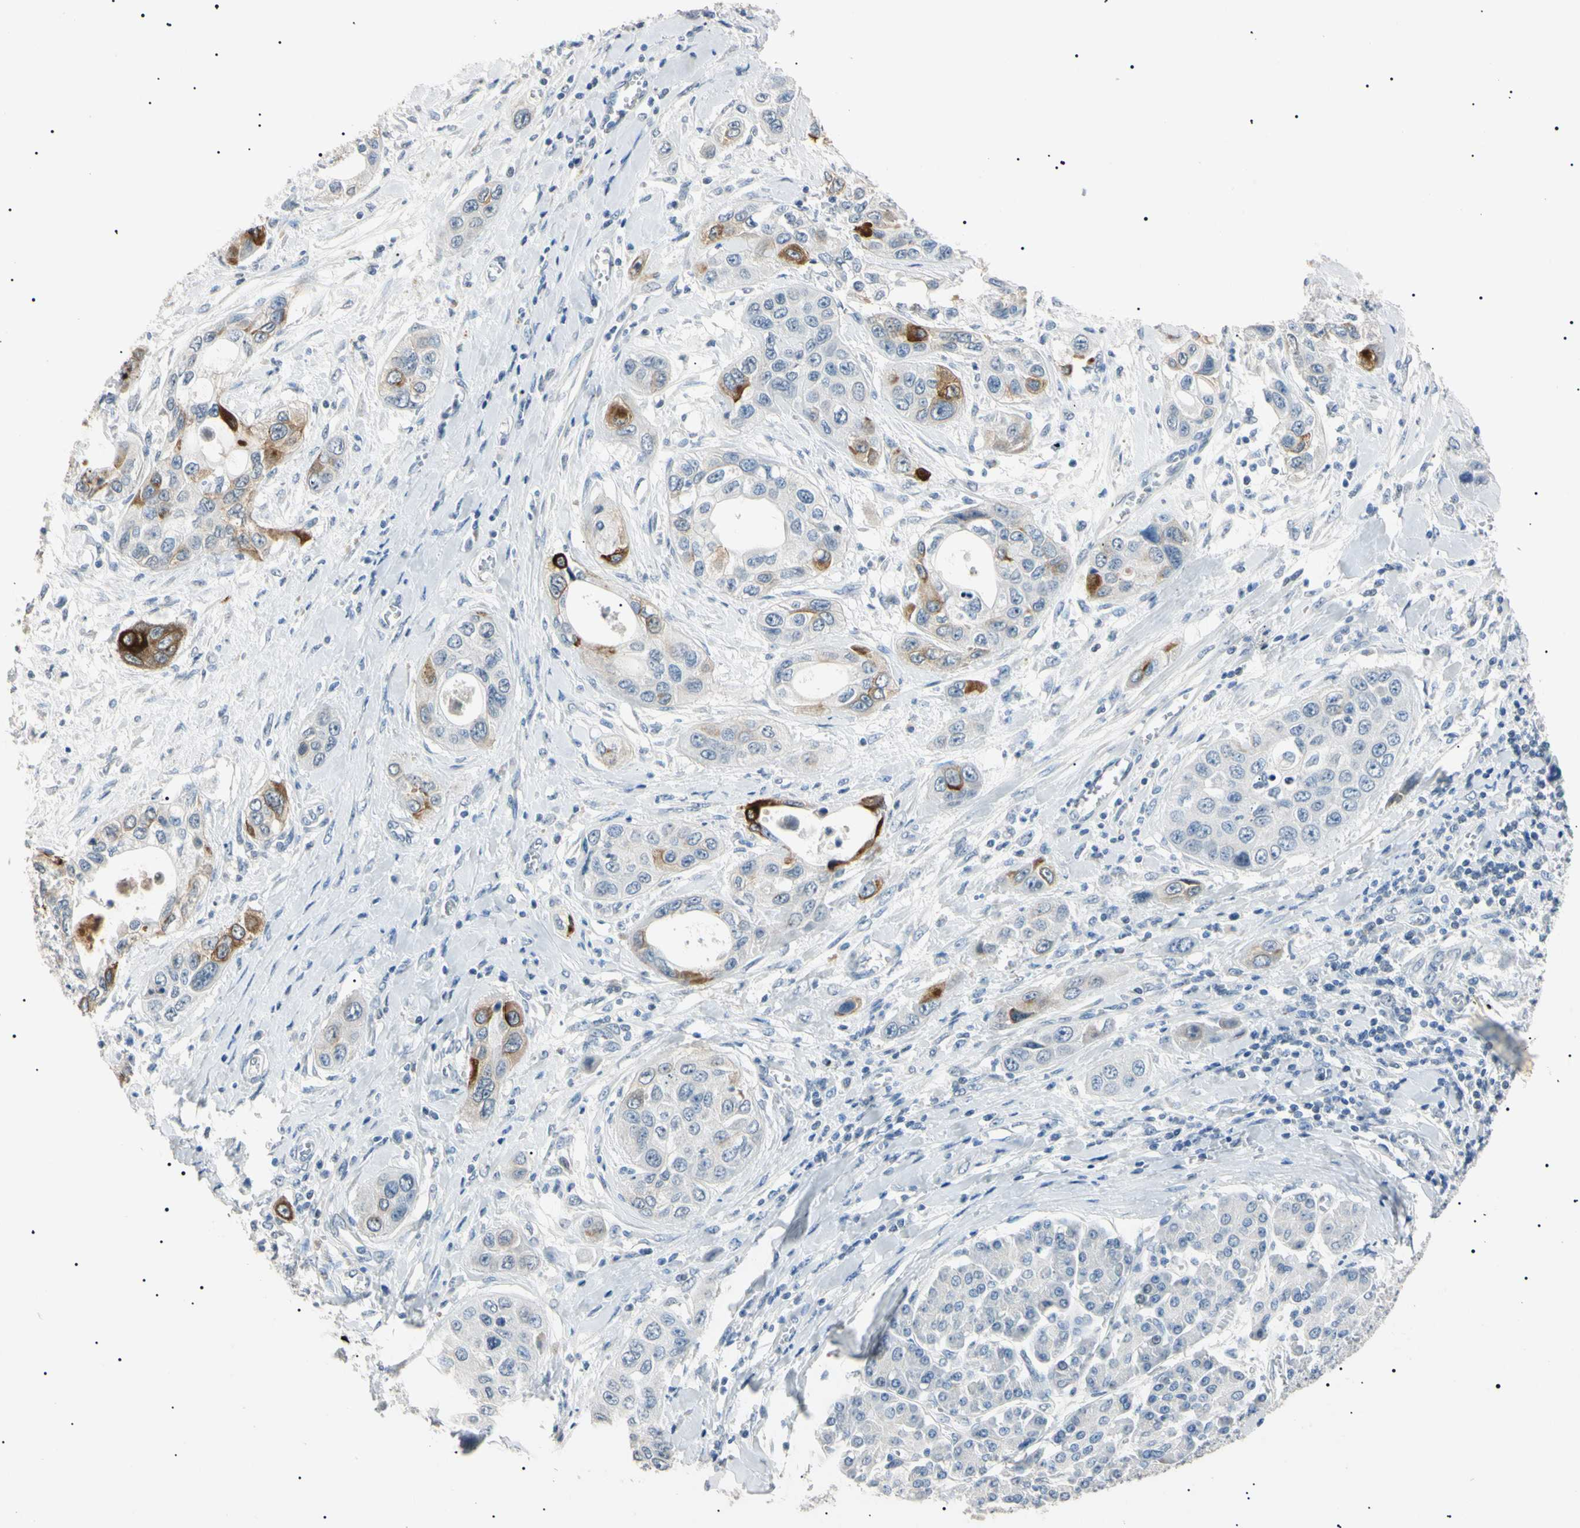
{"staining": {"intensity": "moderate", "quantity": "<25%", "location": "cytoplasmic/membranous"}, "tissue": "pancreatic cancer", "cell_type": "Tumor cells", "image_type": "cancer", "snomed": [{"axis": "morphology", "description": "Adenocarcinoma, NOS"}, {"axis": "topography", "description": "Pancreas"}], "caption": "This is a histology image of IHC staining of adenocarcinoma (pancreatic), which shows moderate expression in the cytoplasmic/membranous of tumor cells.", "gene": "CGB3", "patient": {"sex": "female", "age": 70}}